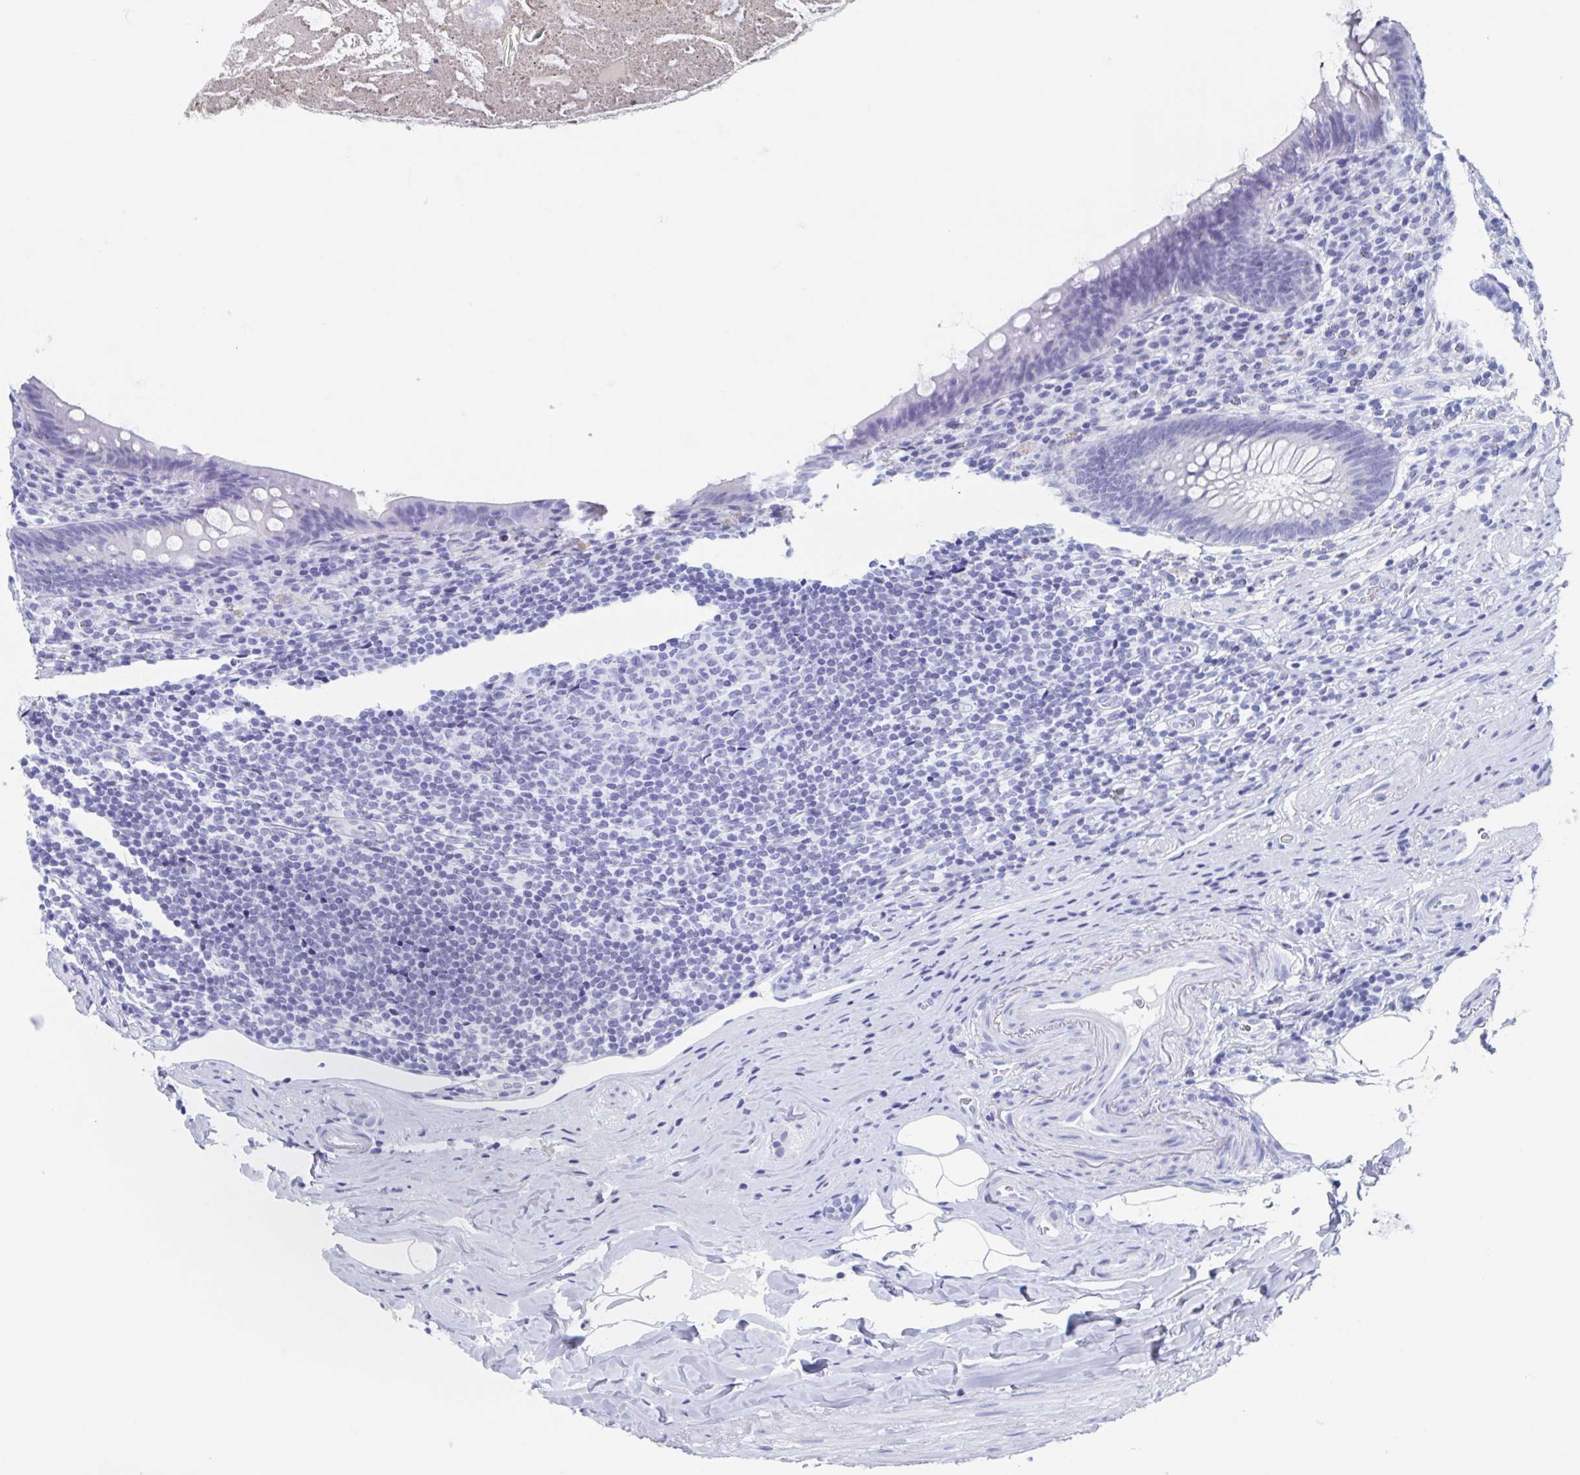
{"staining": {"intensity": "negative", "quantity": "none", "location": "none"}, "tissue": "appendix", "cell_type": "Glandular cells", "image_type": "normal", "snomed": [{"axis": "morphology", "description": "Normal tissue, NOS"}, {"axis": "topography", "description": "Appendix"}], "caption": "High power microscopy micrograph of an IHC micrograph of unremarkable appendix, revealing no significant staining in glandular cells.", "gene": "C10orf53", "patient": {"sex": "male", "age": 47}}